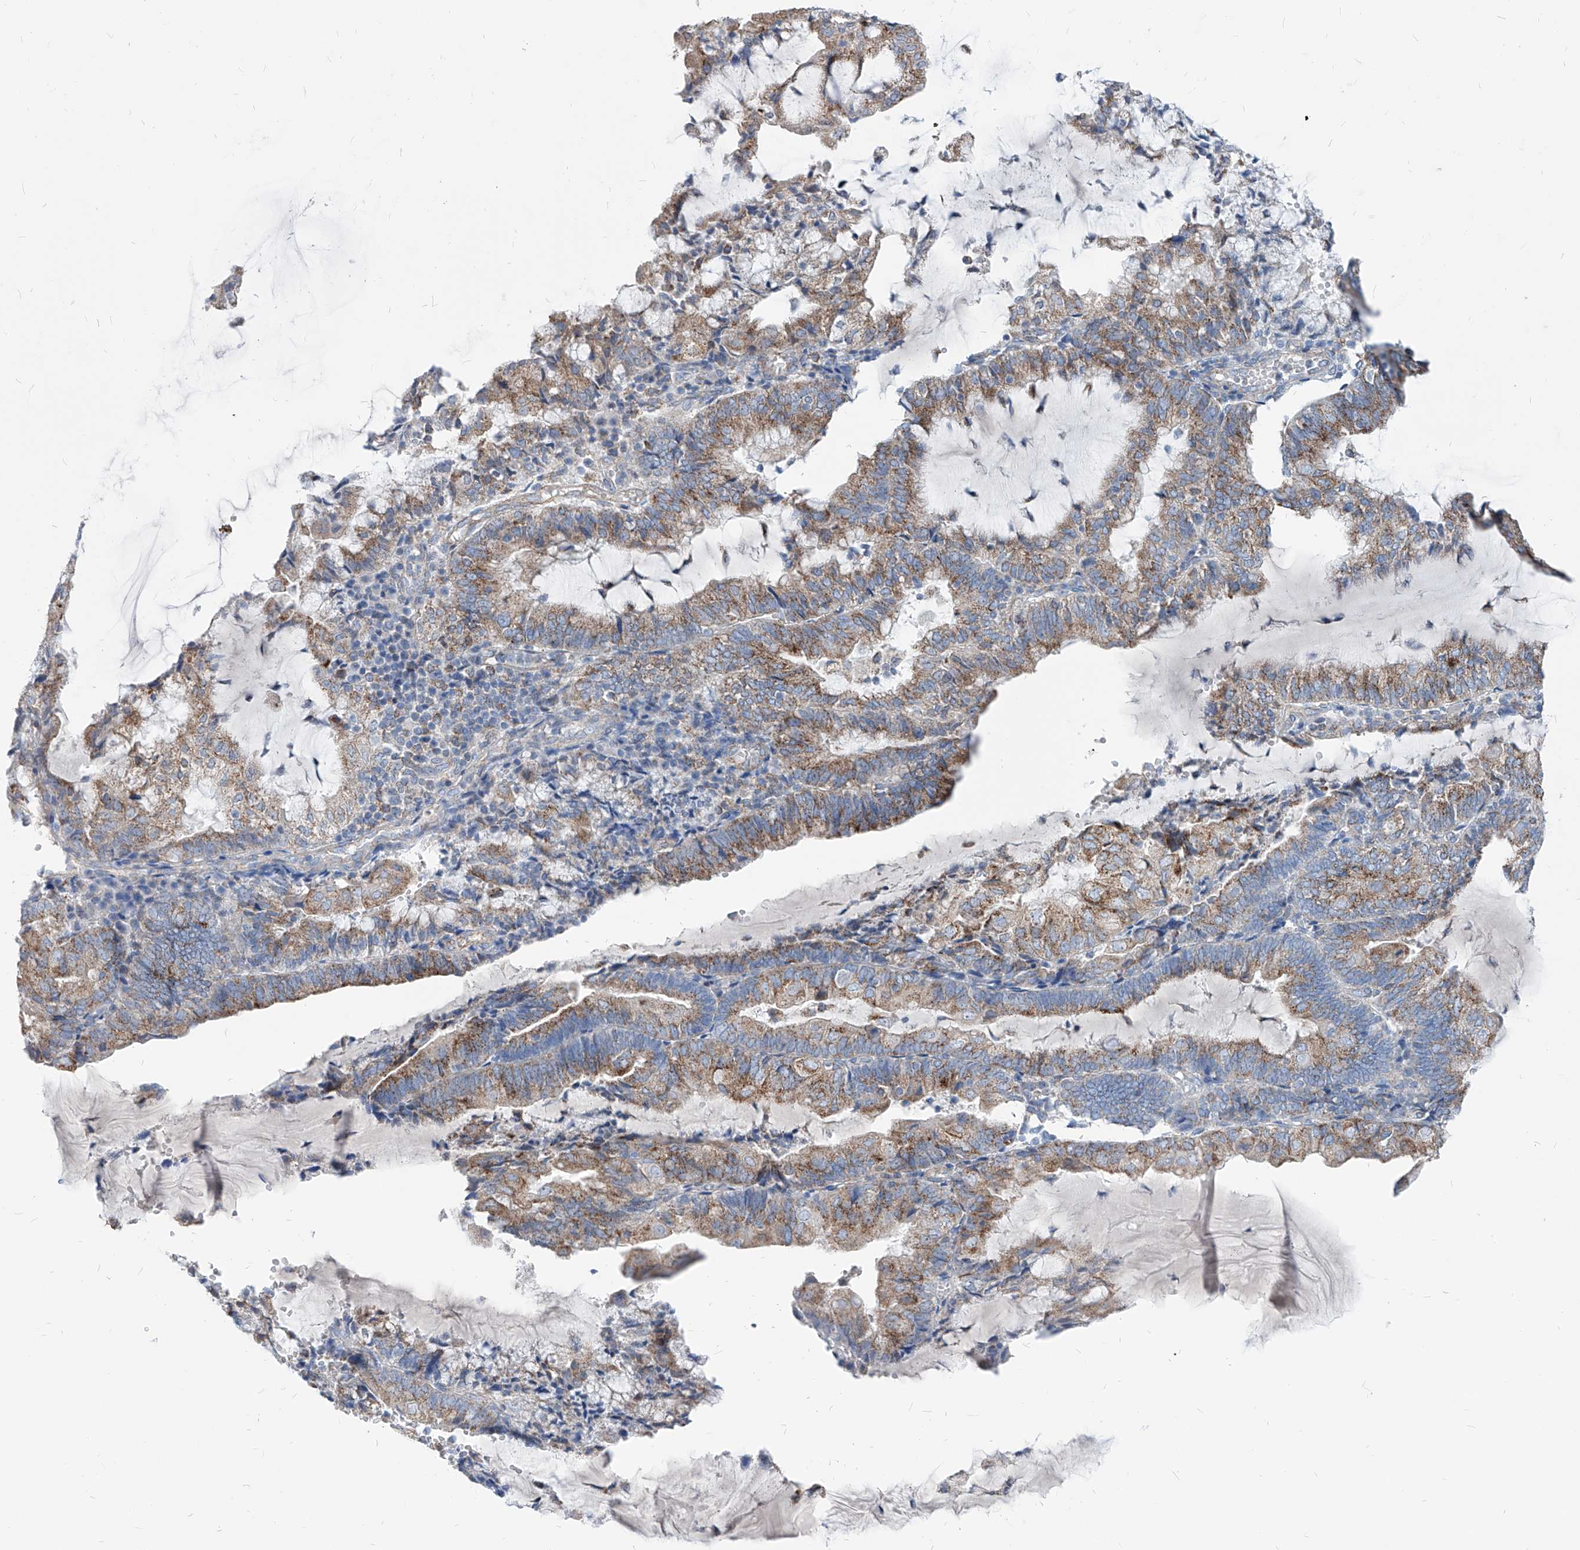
{"staining": {"intensity": "moderate", "quantity": ">75%", "location": "cytoplasmic/membranous"}, "tissue": "endometrial cancer", "cell_type": "Tumor cells", "image_type": "cancer", "snomed": [{"axis": "morphology", "description": "Adenocarcinoma, NOS"}, {"axis": "topography", "description": "Endometrium"}], "caption": "The immunohistochemical stain labels moderate cytoplasmic/membranous expression in tumor cells of endometrial cancer (adenocarcinoma) tissue.", "gene": "AGPS", "patient": {"sex": "female", "age": 81}}